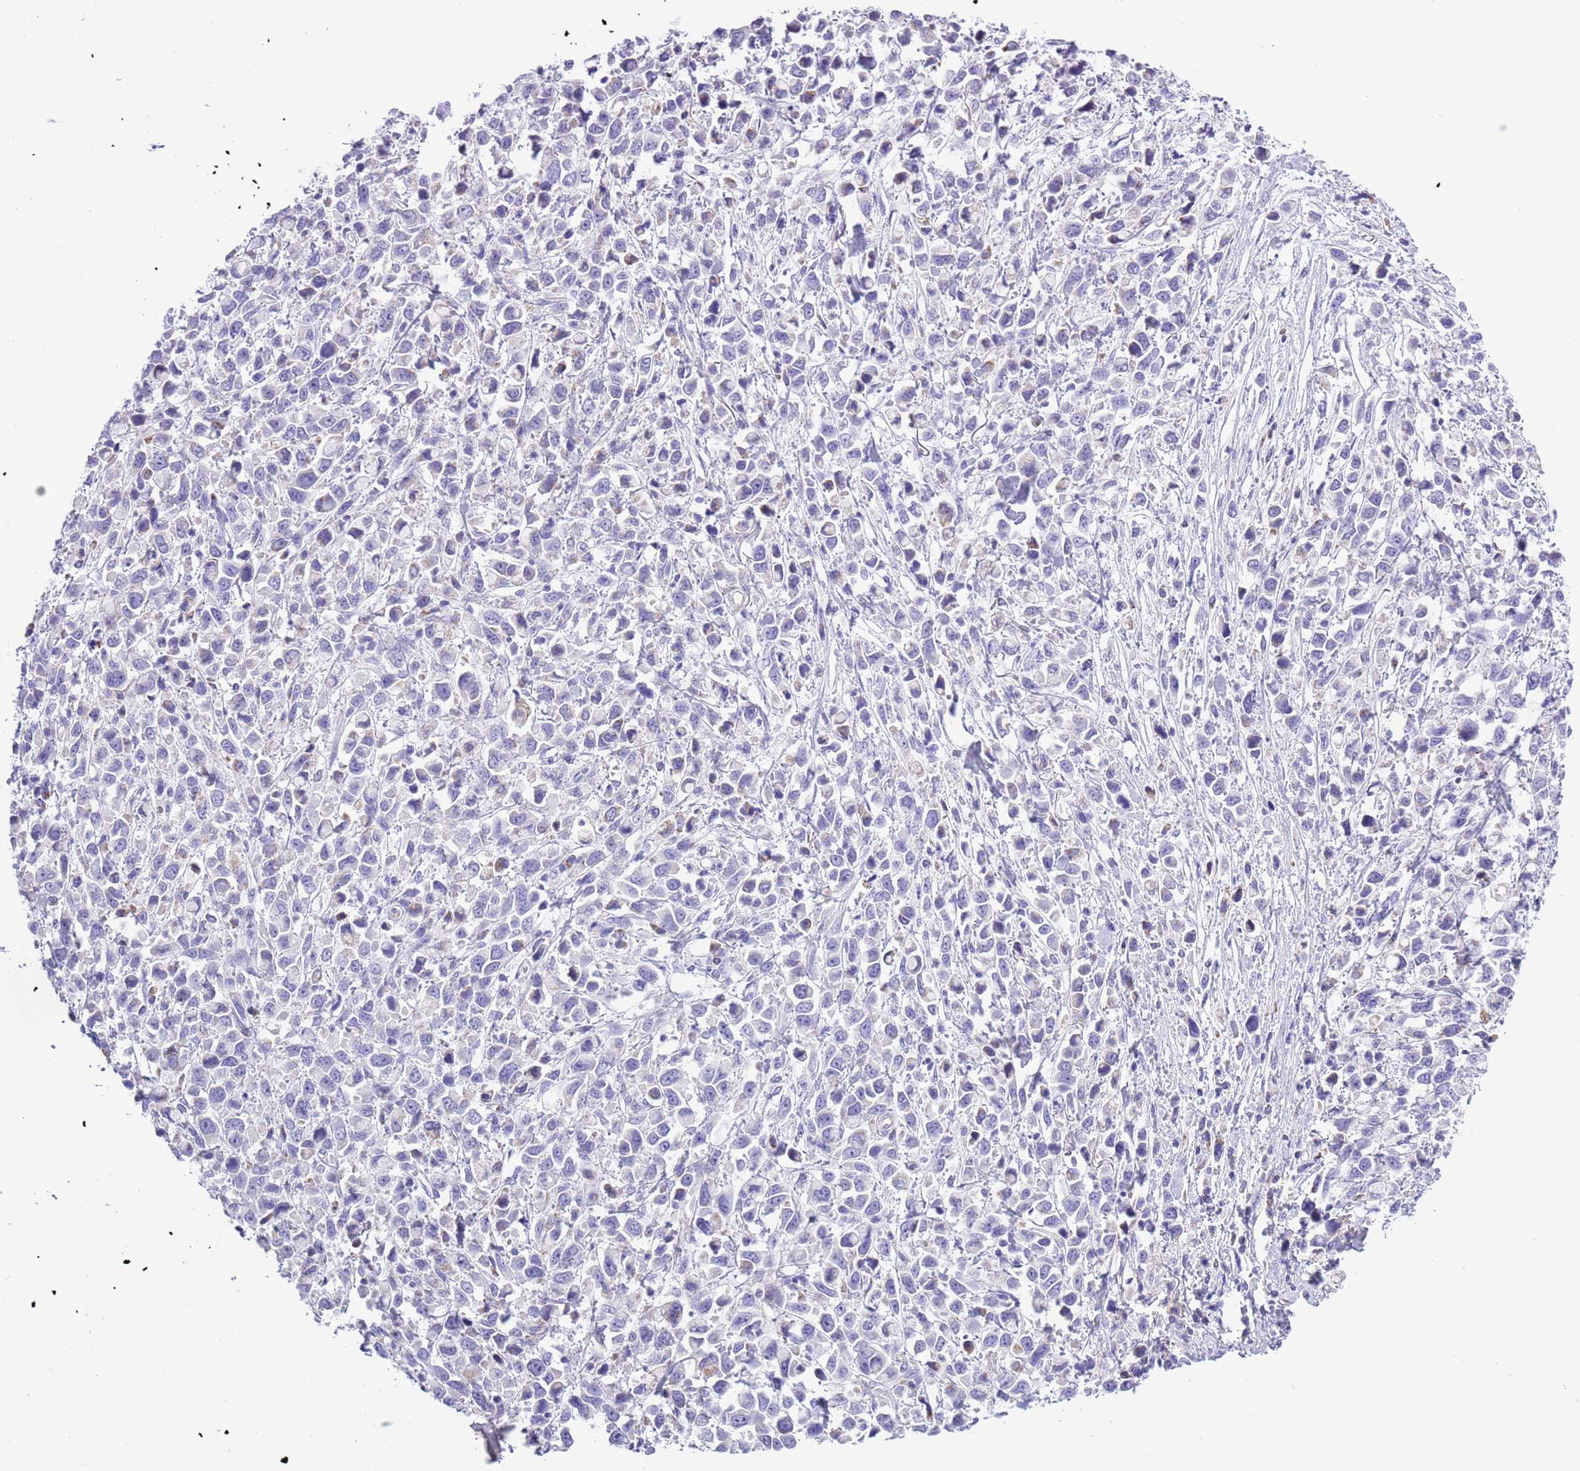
{"staining": {"intensity": "negative", "quantity": "none", "location": "none"}, "tissue": "stomach cancer", "cell_type": "Tumor cells", "image_type": "cancer", "snomed": [{"axis": "morphology", "description": "Adenocarcinoma, NOS"}, {"axis": "topography", "description": "Stomach"}], "caption": "Tumor cells show no significant expression in stomach cancer. (DAB (3,3'-diaminobenzidine) IHC visualized using brightfield microscopy, high magnification).", "gene": "MOCOS", "patient": {"sex": "female", "age": 81}}